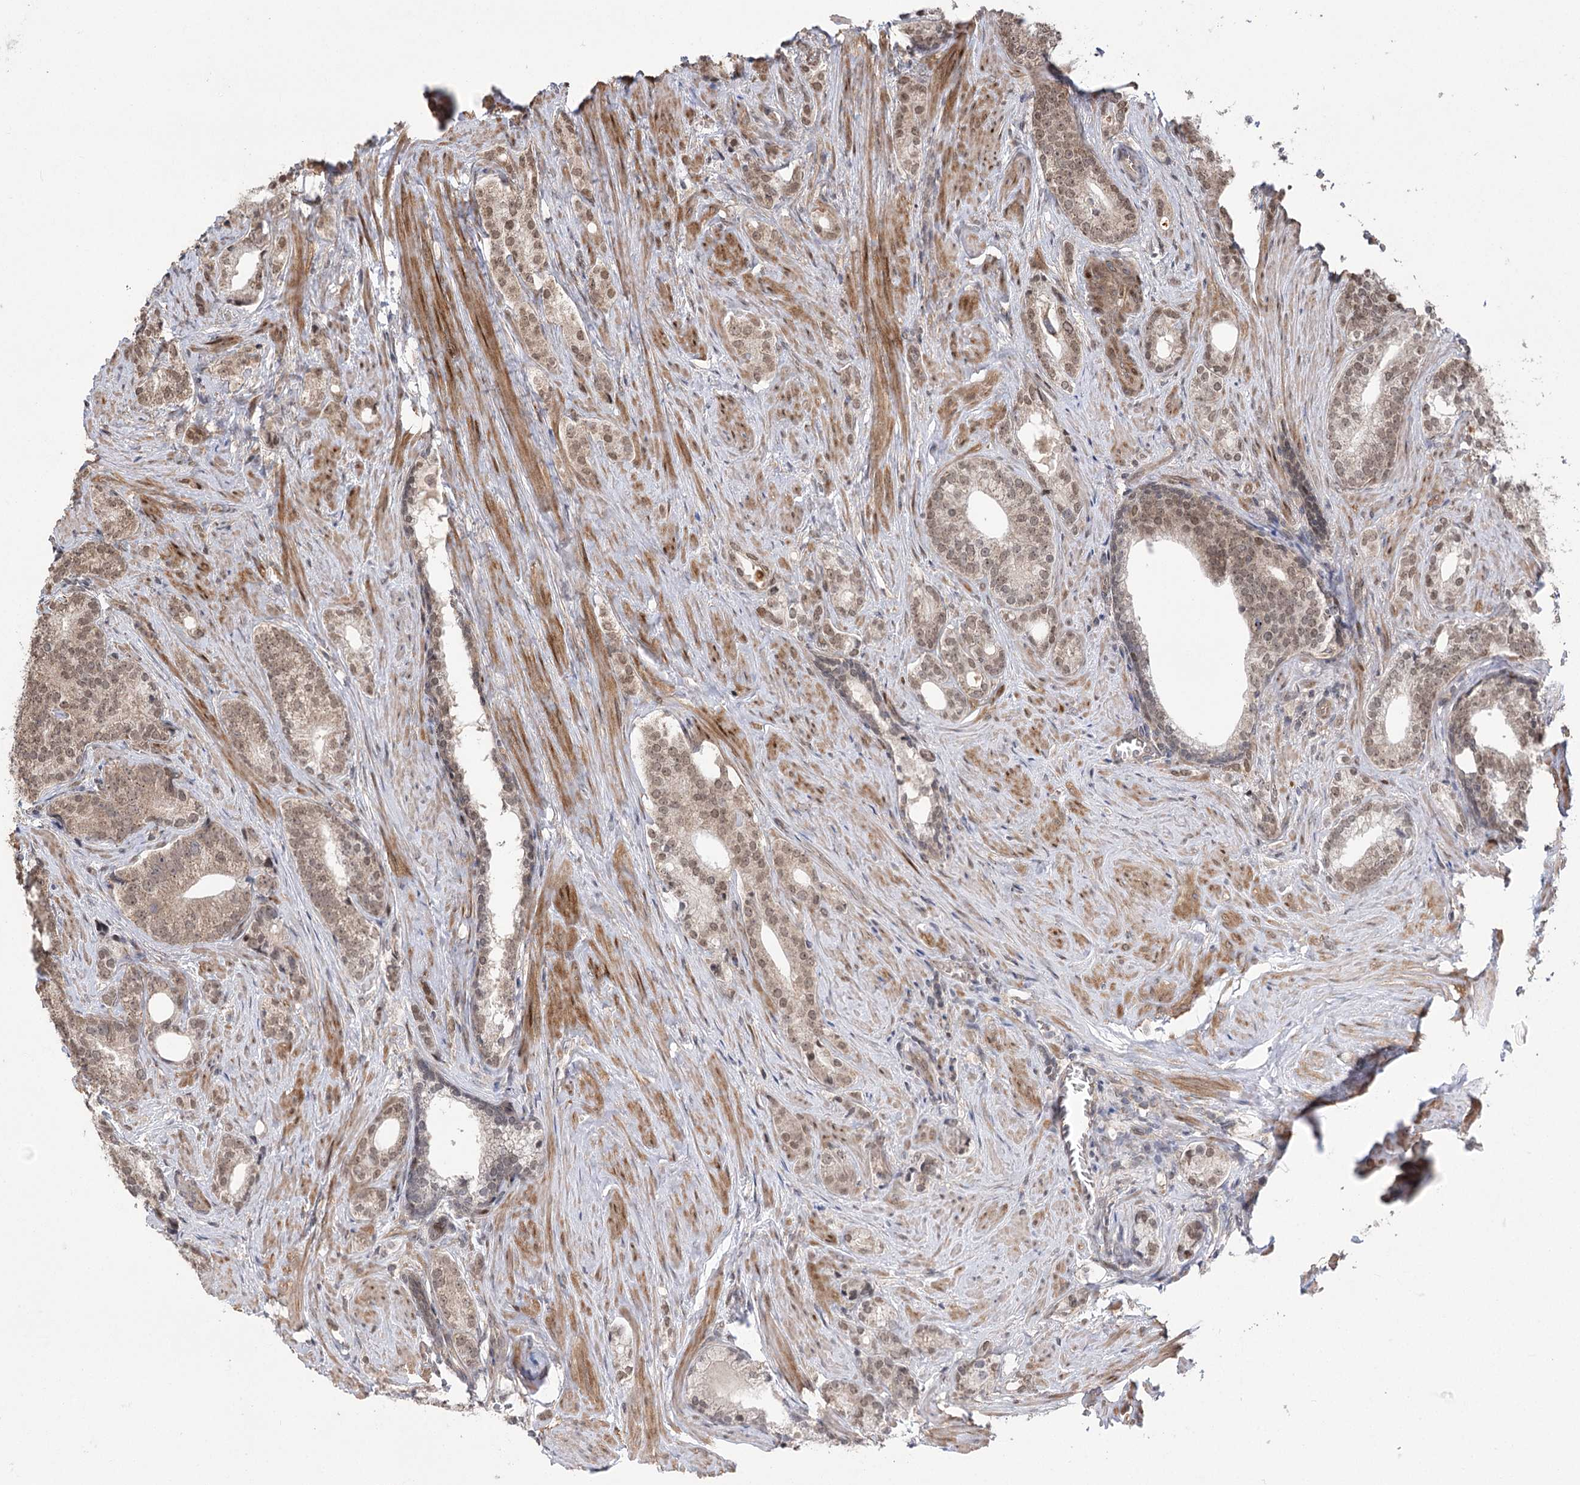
{"staining": {"intensity": "weak", "quantity": ">75%", "location": "cytoplasmic/membranous,nuclear"}, "tissue": "prostate cancer", "cell_type": "Tumor cells", "image_type": "cancer", "snomed": [{"axis": "morphology", "description": "Adenocarcinoma, Low grade"}, {"axis": "topography", "description": "Prostate"}], "caption": "DAB (3,3'-diaminobenzidine) immunohistochemical staining of prostate cancer (low-grade adenocarcinoma) reveals weak cytoplasmic/membranous and nuclear protein expression in approximately >75% of tumor cells.", "gene": "TENM2", "patient": {"sex": "male", "age": 71}}